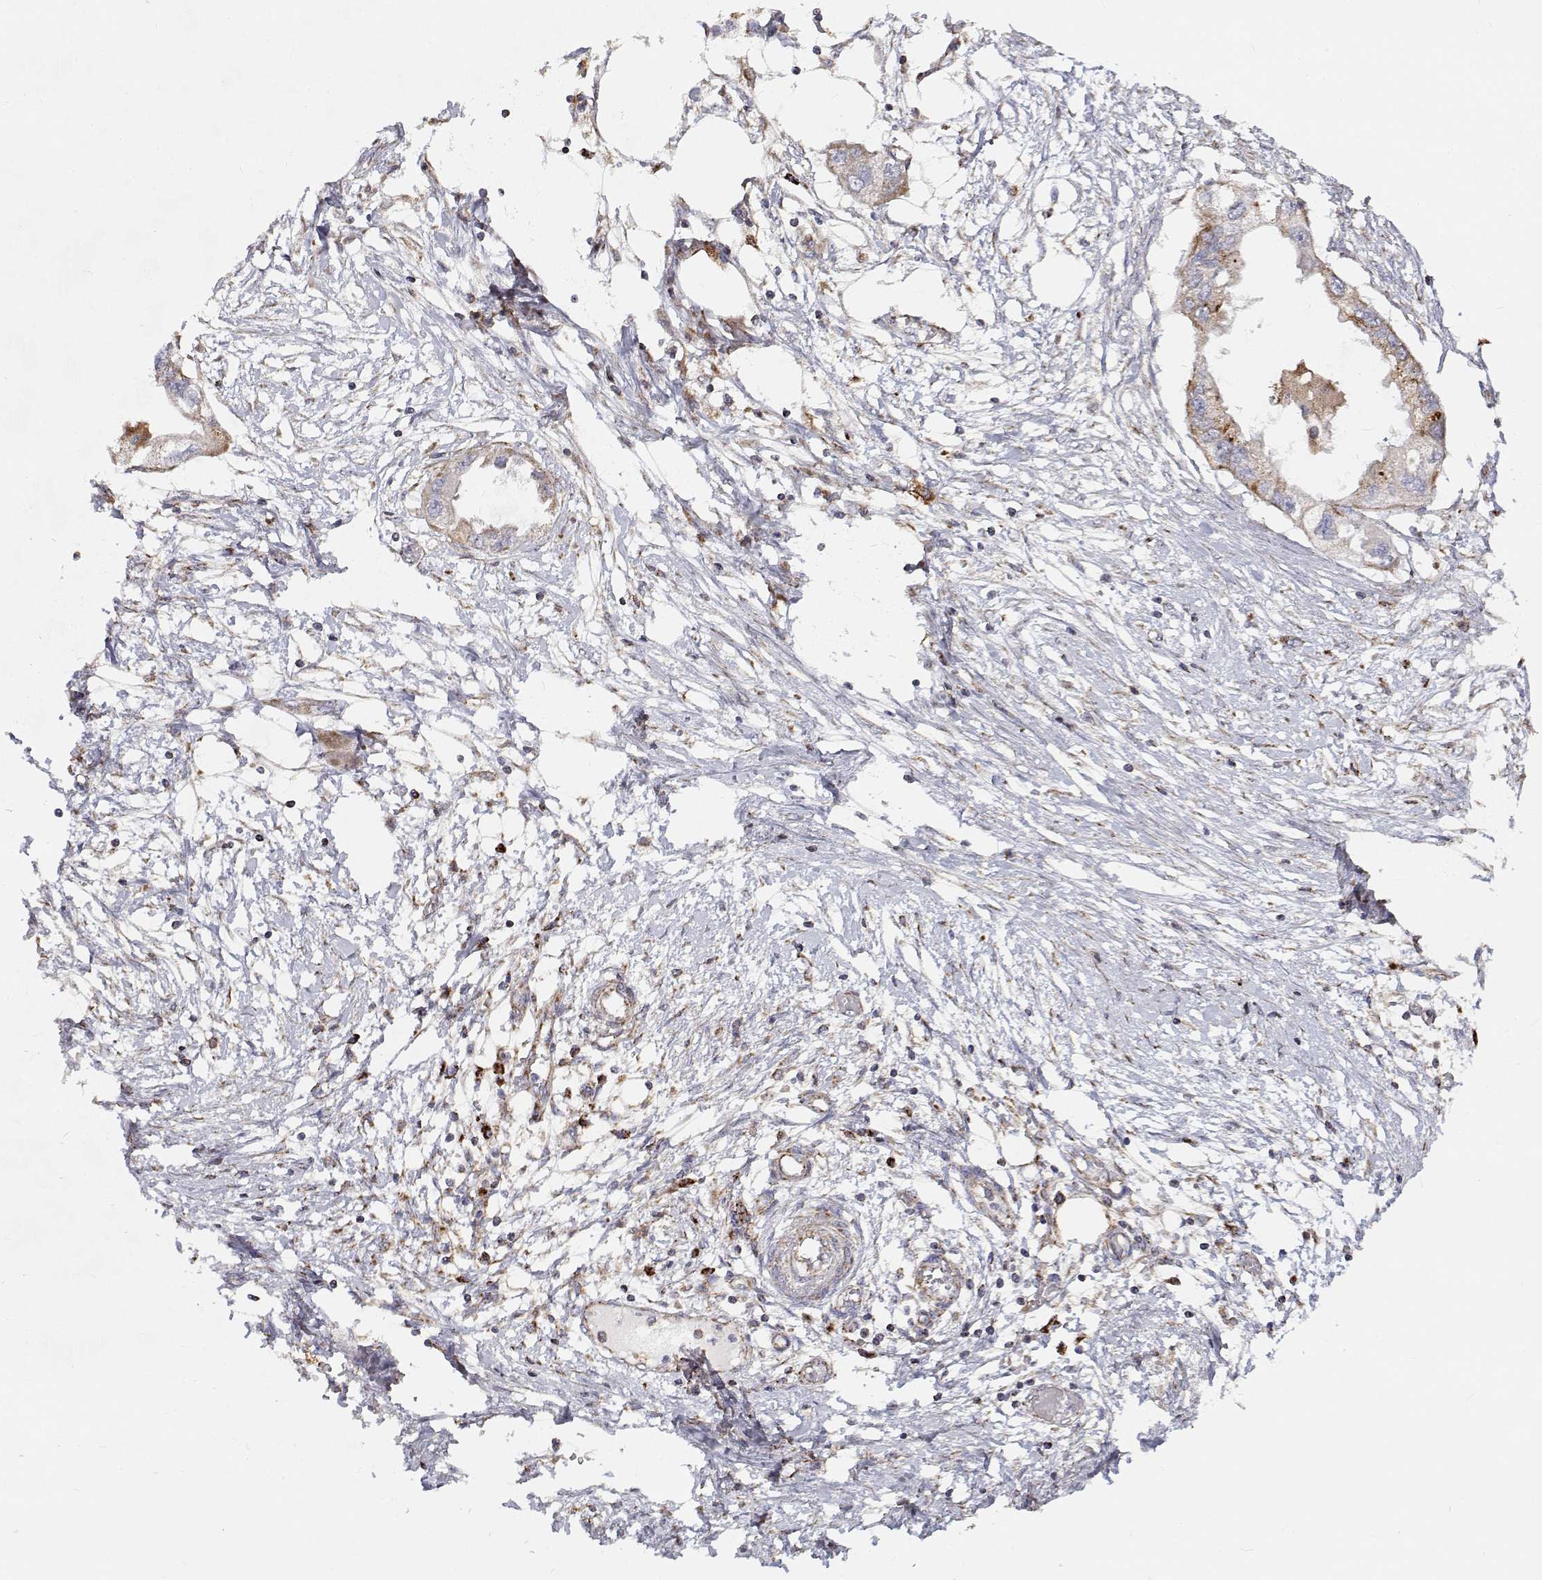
{"staining": {"intensity": "moderate", "quantity": "25%-75%", "location": "cytoplasmic/membranous"}, "tissue": "endometrial cancer", "cell_type": "Tumor cells", "image_type": "cancer", "snomed": [{"axis": "morphology", "description": "Adenocarcinoma, NOS"}, {"axis": "morphology", "description": "Adenocarcinoma, metastatic, NOS"}, {"axis": "topography", "description": "Adipose tissue"}, {"axis": "topography", "description": "Endometrium"}], "caption": "IHC of human adenocarcinoma (endometrial) reveals medium levels of moderate cytoplasmic/membranous staining in approximately 25%-75% of tumor cells.", "gene": "SPICE1", "patient": {"sex": "female", "age": 67}}